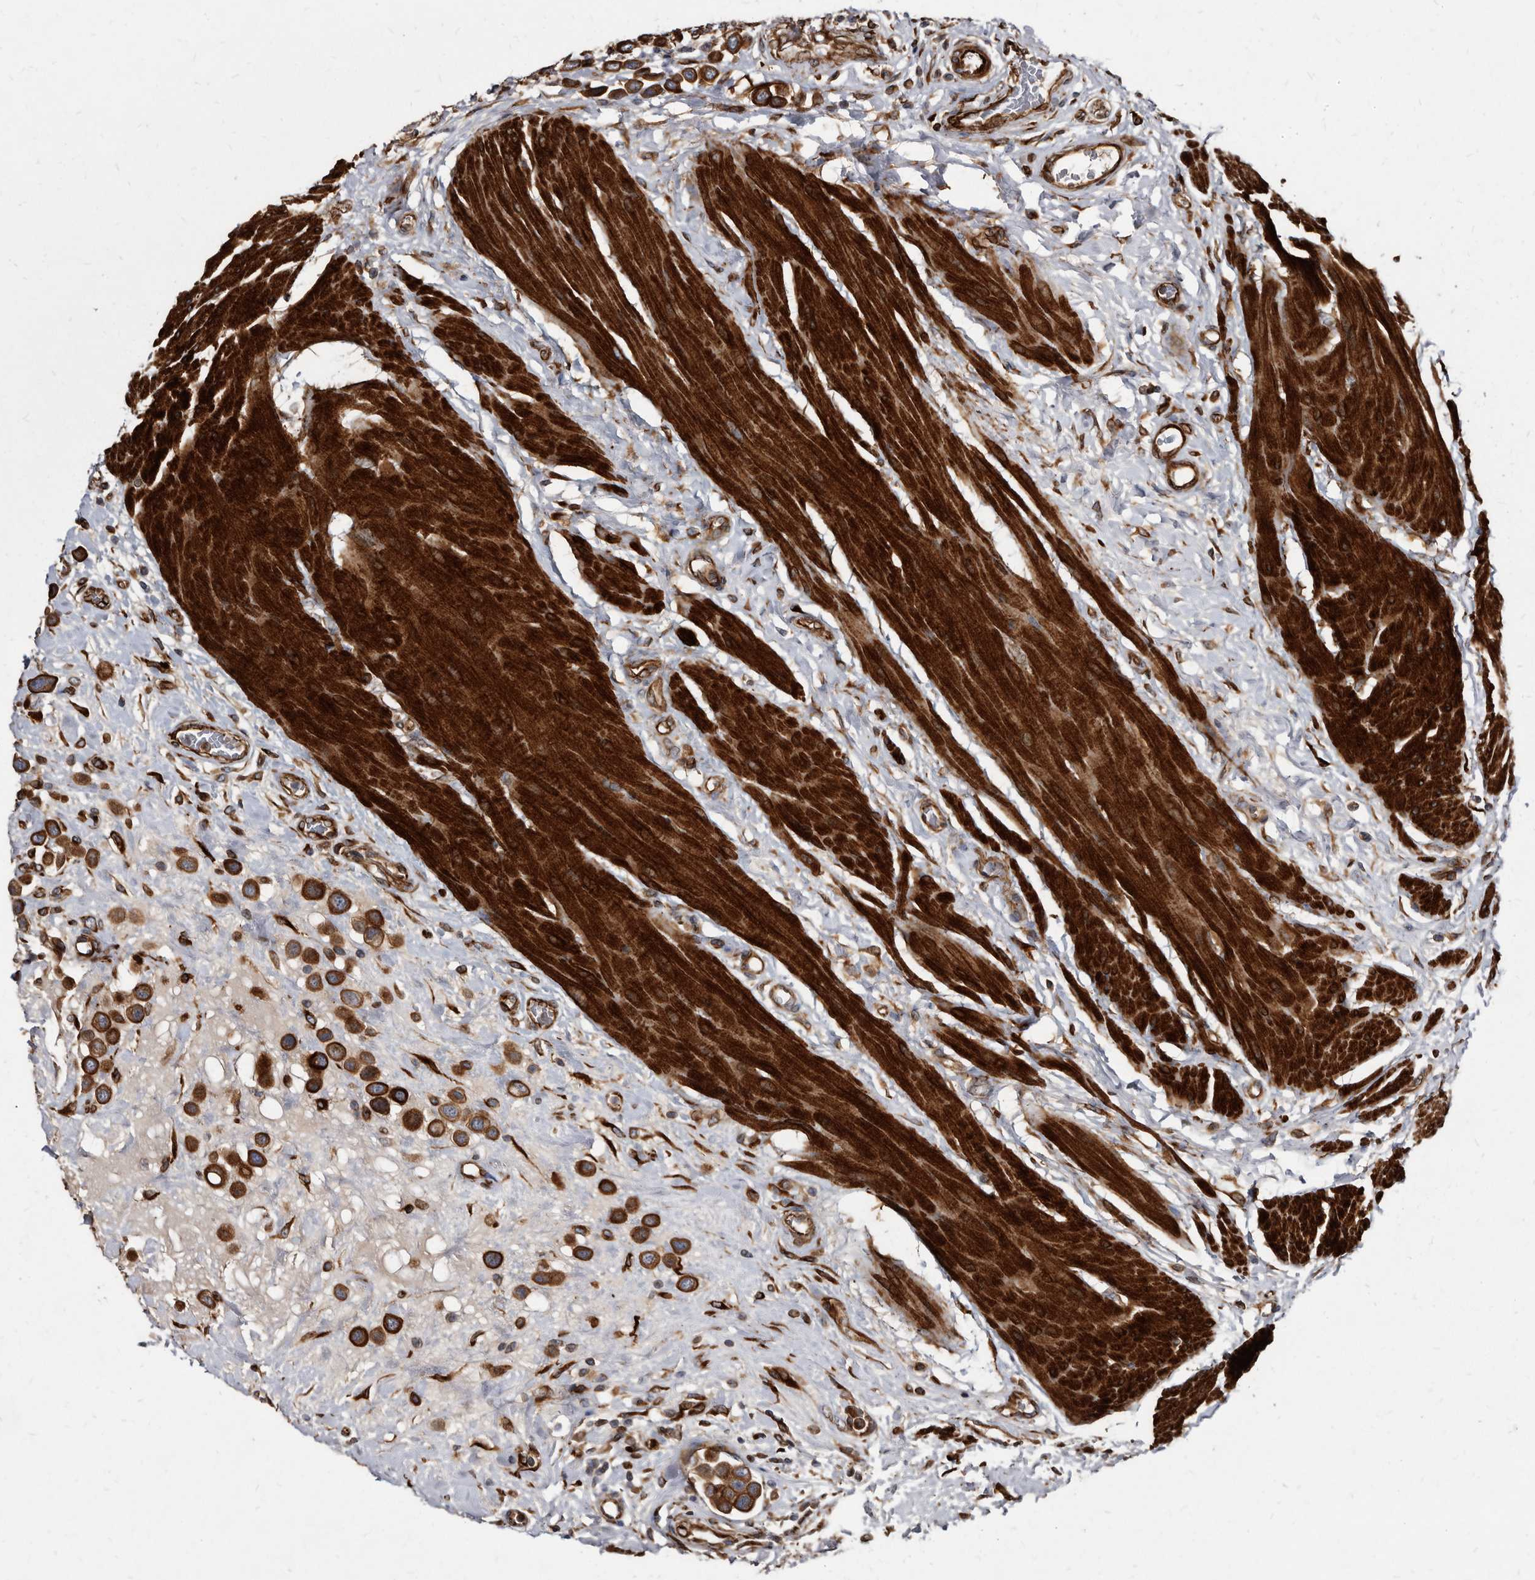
{"staining": {"intensity": "strong", "quantity": ">75%", "location": "cytoplasmic/membranous"}, "tissue": "urothelial cancer", "cell_type": "Tumor cells", "image_type": "cancer", "snomed": [{"axis": "morphology", "description": "Urothelial carcinoma, High grade"}, {"axis": "topography", "description": "Urinary bladder"}], "caption": "Immunohistochemical staining of urothelial carcinoma (high-grade) reveals high levels of strong cytoplasmic/membranous protein expression in approximately >75% of tumor cells. The protein is stained brown, and the nuclei are stained in blue (DAB IHC with brightfield microscopy, high magnification).", "gene": "KCTD20", "patient": {"sex": "male", "age": 50}}